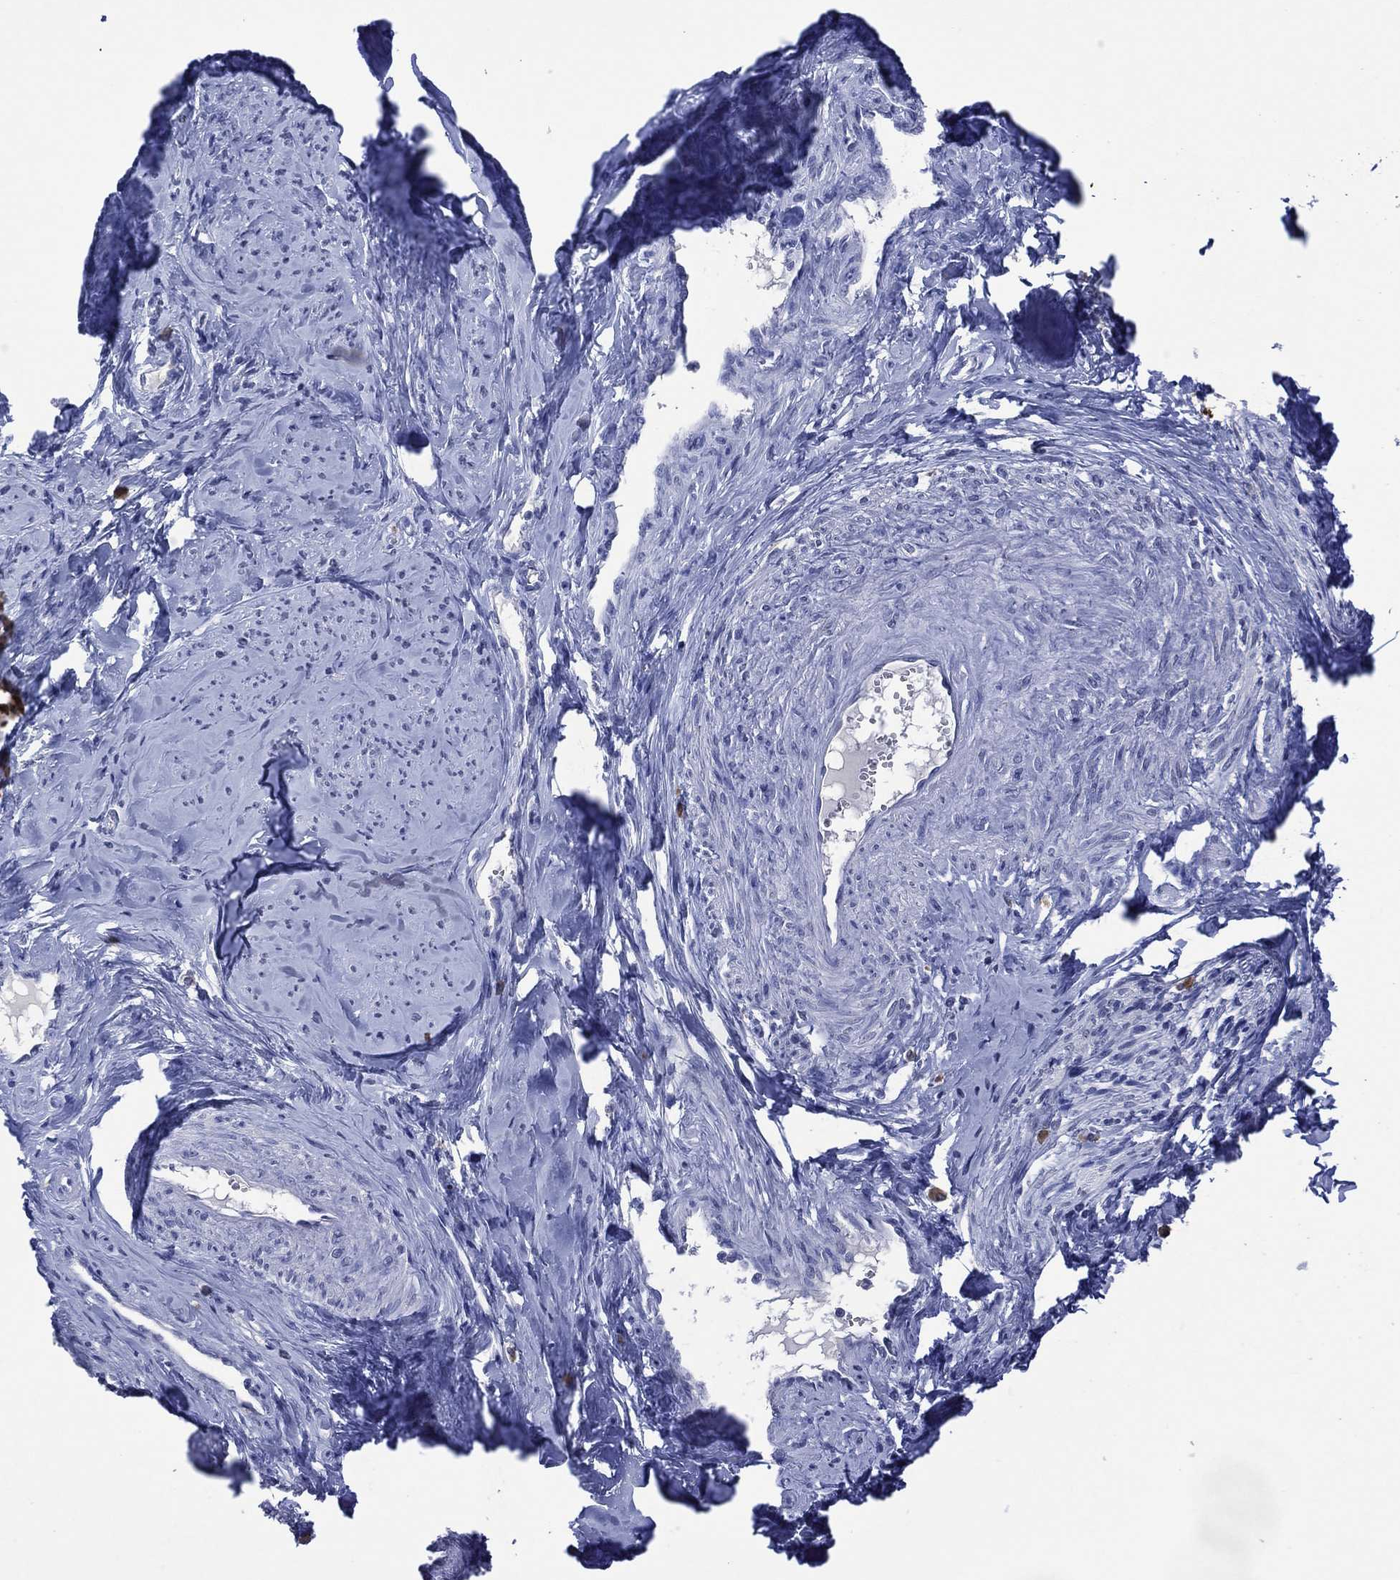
{"staining": {"intensity": "negative", "quantity": "none", "location": "none"}, "tissue": "smooth muscle", "cell_type": "Smooth muscle cells", "image_type": "normal", "snomed": [{"axis": "morphology", "description": "Normal tissue, NOS"}, {"axis": "topography", "description": "Smooth muscle"}], "caption": "The photomicrograph displays no staining of smooth muscle cells in benign smooth muscle.", "gene": "ASB10", "patient": {"sex": "female", "age": 48}}